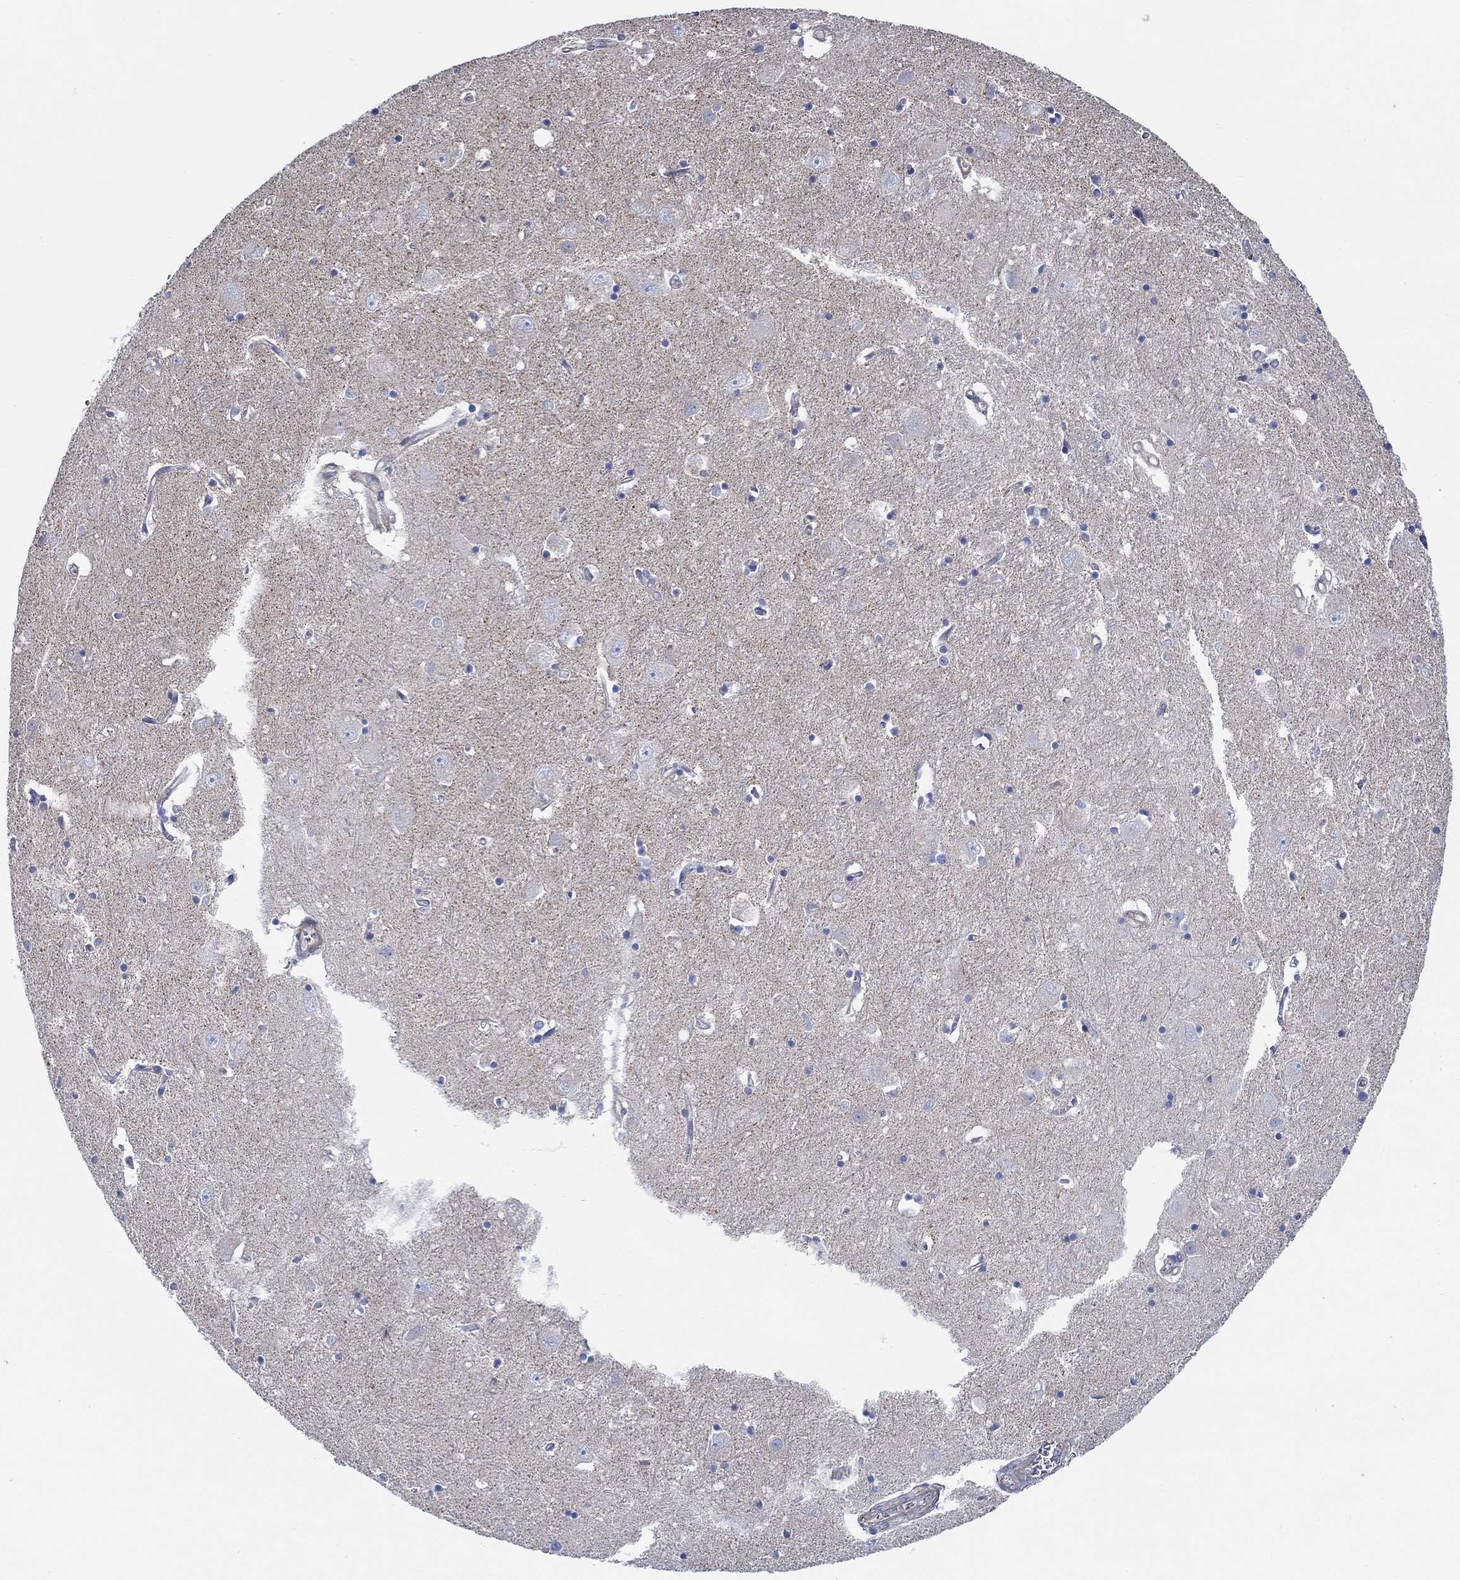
{"staining": {"intensity": "negative", "quantity": "none", "location": "none"}, "tissue": "caudate", "cell_type": "Glial cells", "image_type": "normal", "snomed": [{"axis": "morphology", "description": "Normal tissue, NOS"}, {"axis": "topography", "description": "Lateral ventricle wall"}], "caption": "High power microscopy histopathology image of an immunohistochemistry micrograph of benign caudate, revealing no significant positivity in glial cells. The staining is performed using DAB (3,3'-diaminobenzidine) brown chromogen with nuclei counter-stained in using hematoxylin.", "gene": "FMN1", "patient": {"sex": "male", "age": 54}}